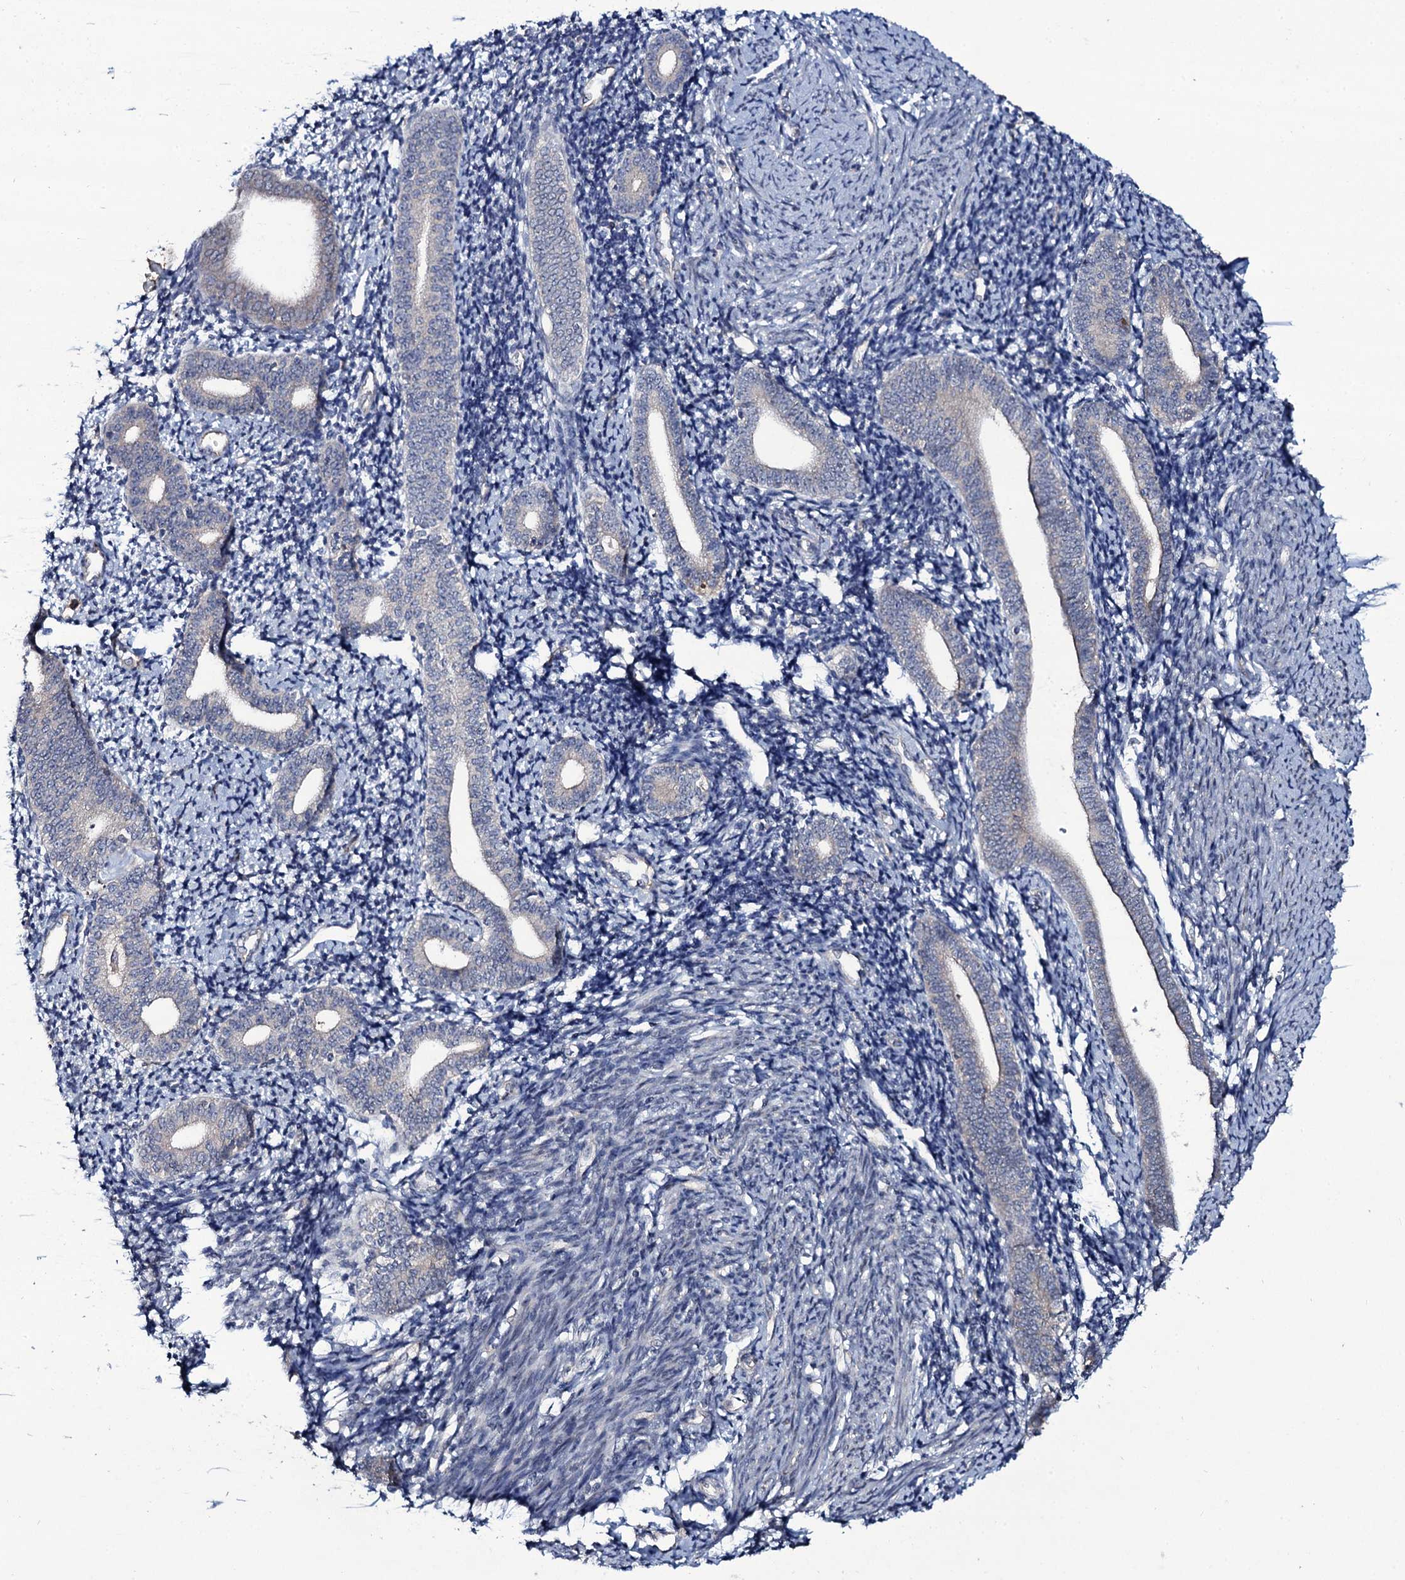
{"staining": {"intensity": "negative", "quantity": "none", "location": "none"}, "tissue": "endometrium", "cell_type": "Cells in endometrial stroma", "image_type": "normal", "snomed": [{"axis": "morphology", "description": "Normal tissue, NOS"}, {"axis": "topography", "description": "Endometrium"}], "caption": "This is an immunohistochemistry (IHC) micrograph of benign human endometrium. There is no expression in cells in endometrial stroma.", "gene": "SNAP23", "patient": {"sex": "female", "age": 56}}